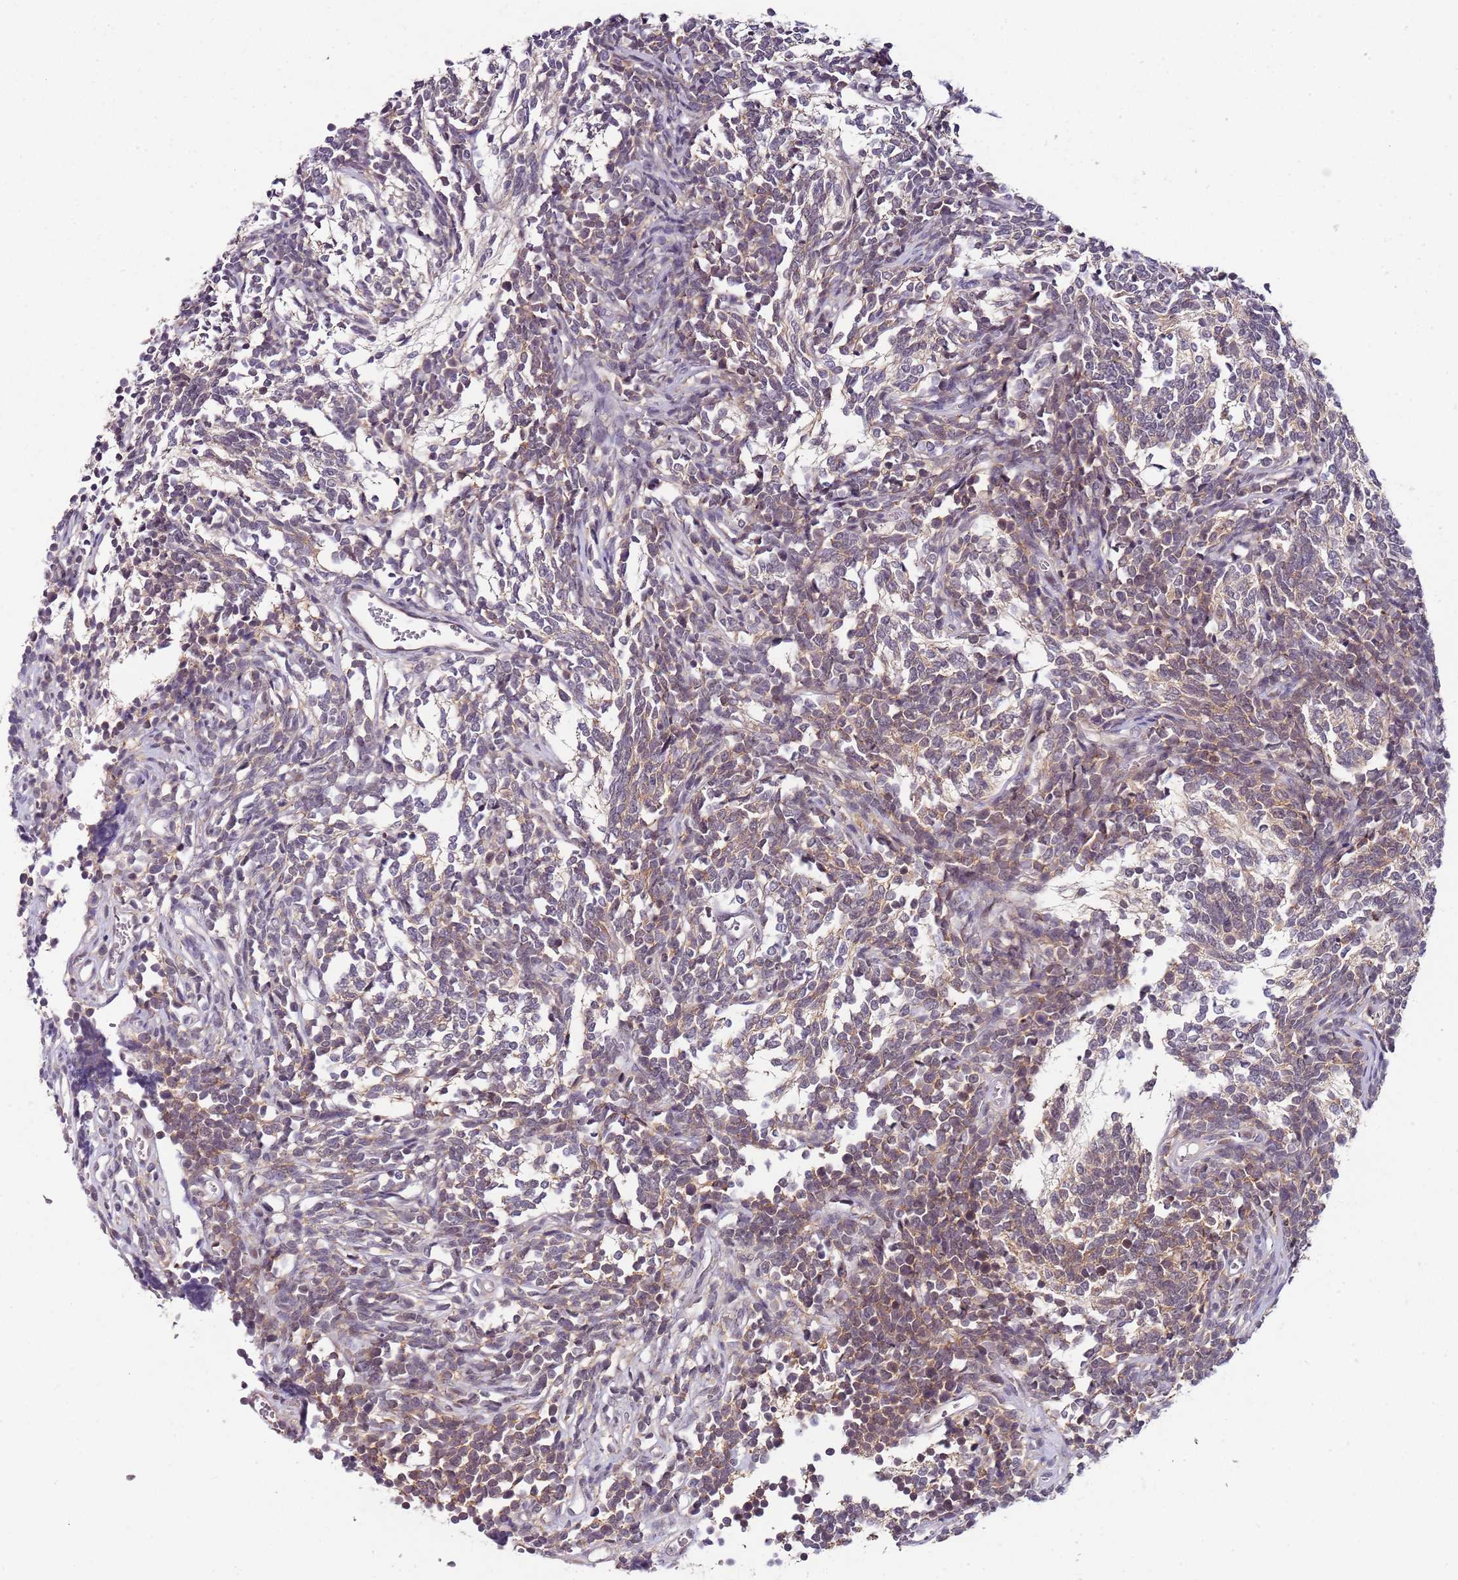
{"staining": {"intensity": "weak", "quantity": "25%-75%", "location": "cytoplasmic/membranous"}, "tissue": "glioma", "cell_type": "Tumor cells", "image_type": "cancer", "snomed": [{"axis": "morphology", "description": "Glioma, malignant, Low grade"}, {"axis": "topography", "description": "Brain"}], "caption": "Malignant low-grade glioma stained with a brown dye exhibits weak cytoplasmic/membranous positive expression in approximately 25%-75% of tumor cells.", "gene": "FBXL22", "patient": {"sex": "female", "age": 1}}